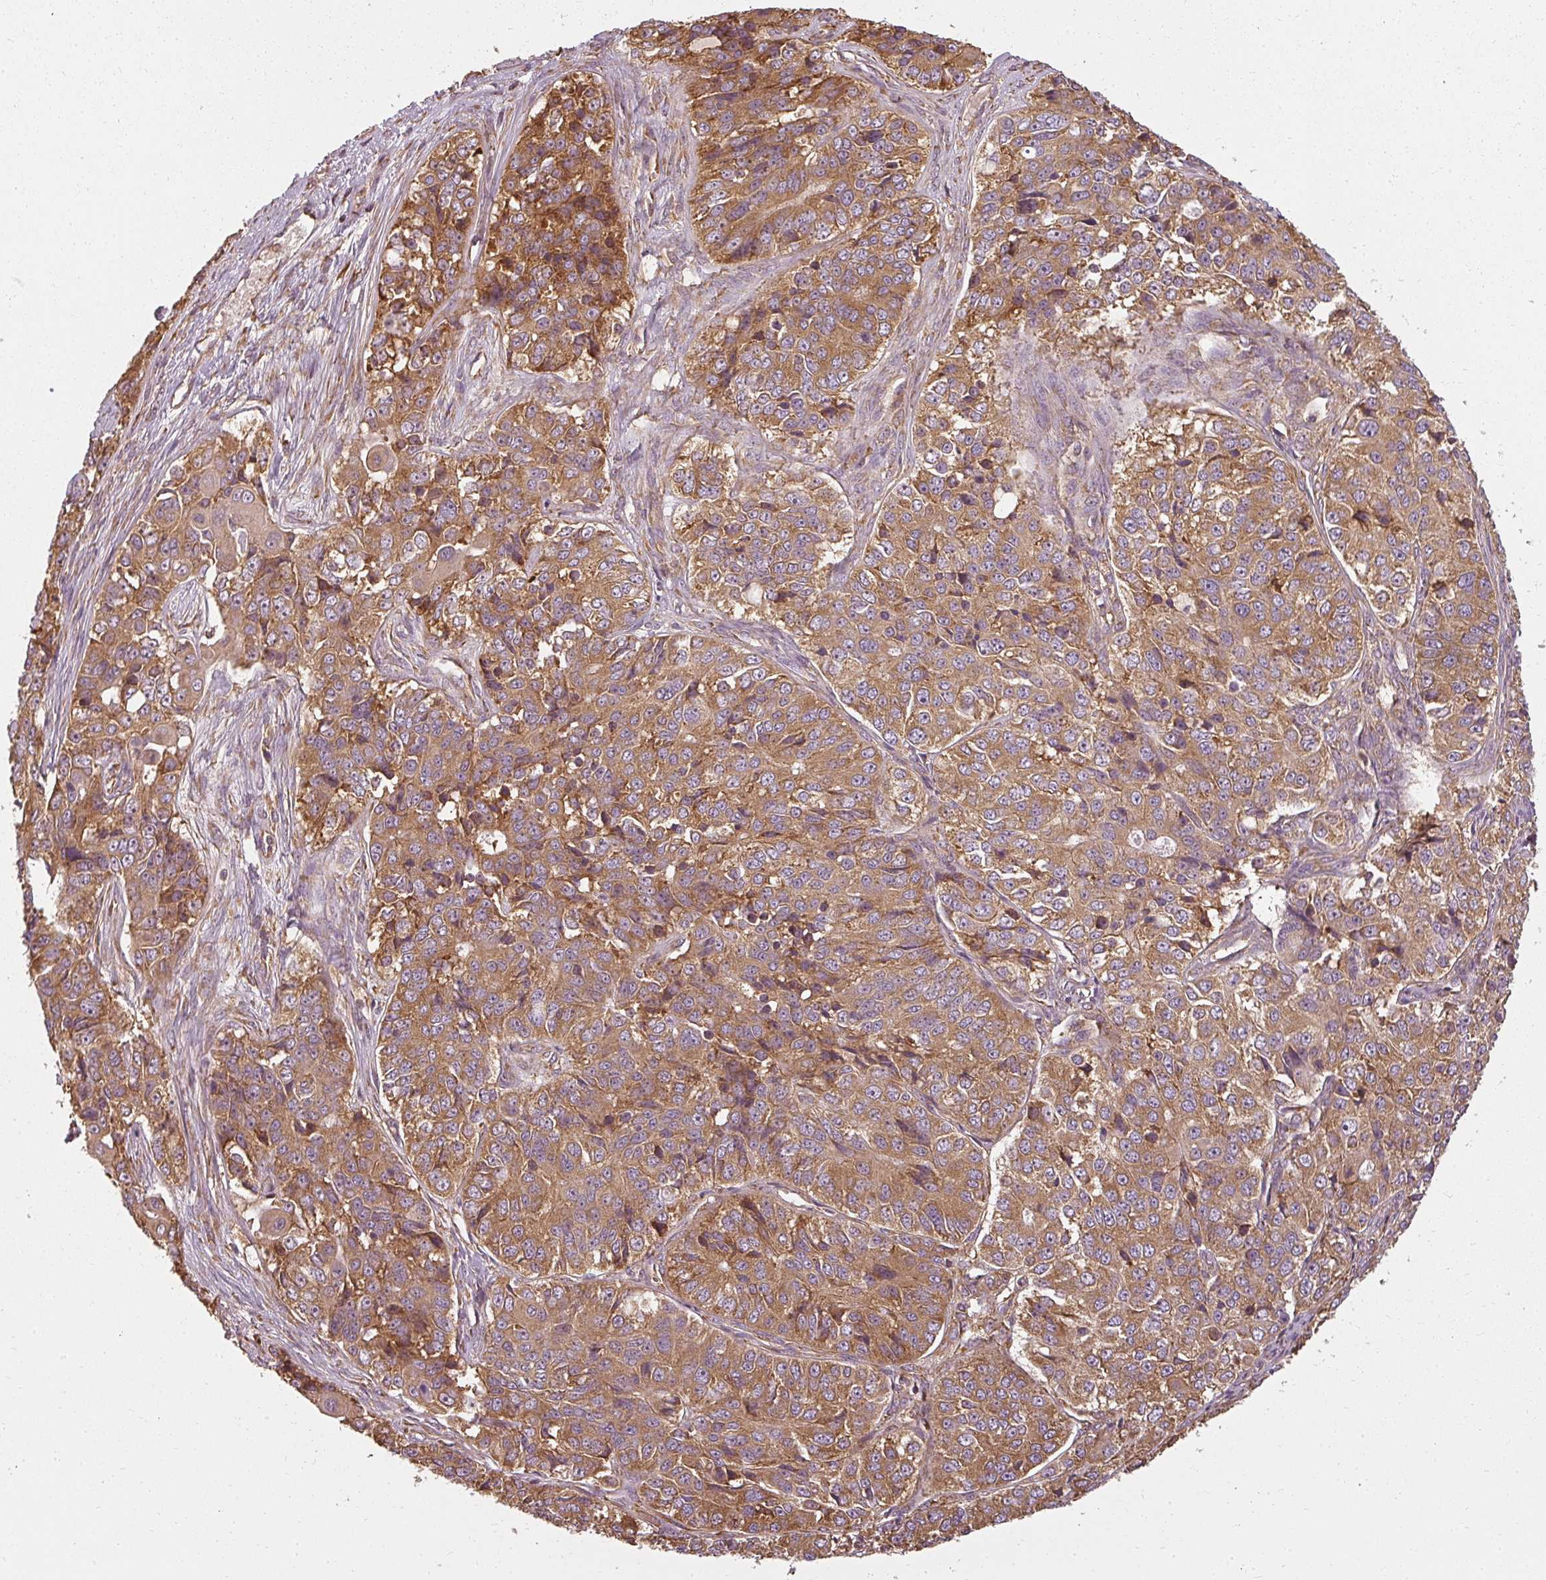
{"staining": {"intensity": "strong", "quantity": ">75%", "location": "cytoplasmic/membranous"}, "tissue": "ovarian cancer", "cell_type": "Tumor cells", "image_type": "cancer", "snomed": [{"axis": "morphology", "description": "Carcinoma, endometroid"}, {"axis": "topography", "description": "Ovary"}], "caption": "There is high levels of strong cytoplasmic/membranous staining in tumor cells of endometroid carcinoma (ovarian), as demonstrated by immunohistochemical staining (brown color).", "gene": "RPL24", "patient": {"sex": "female", "age": 51}}